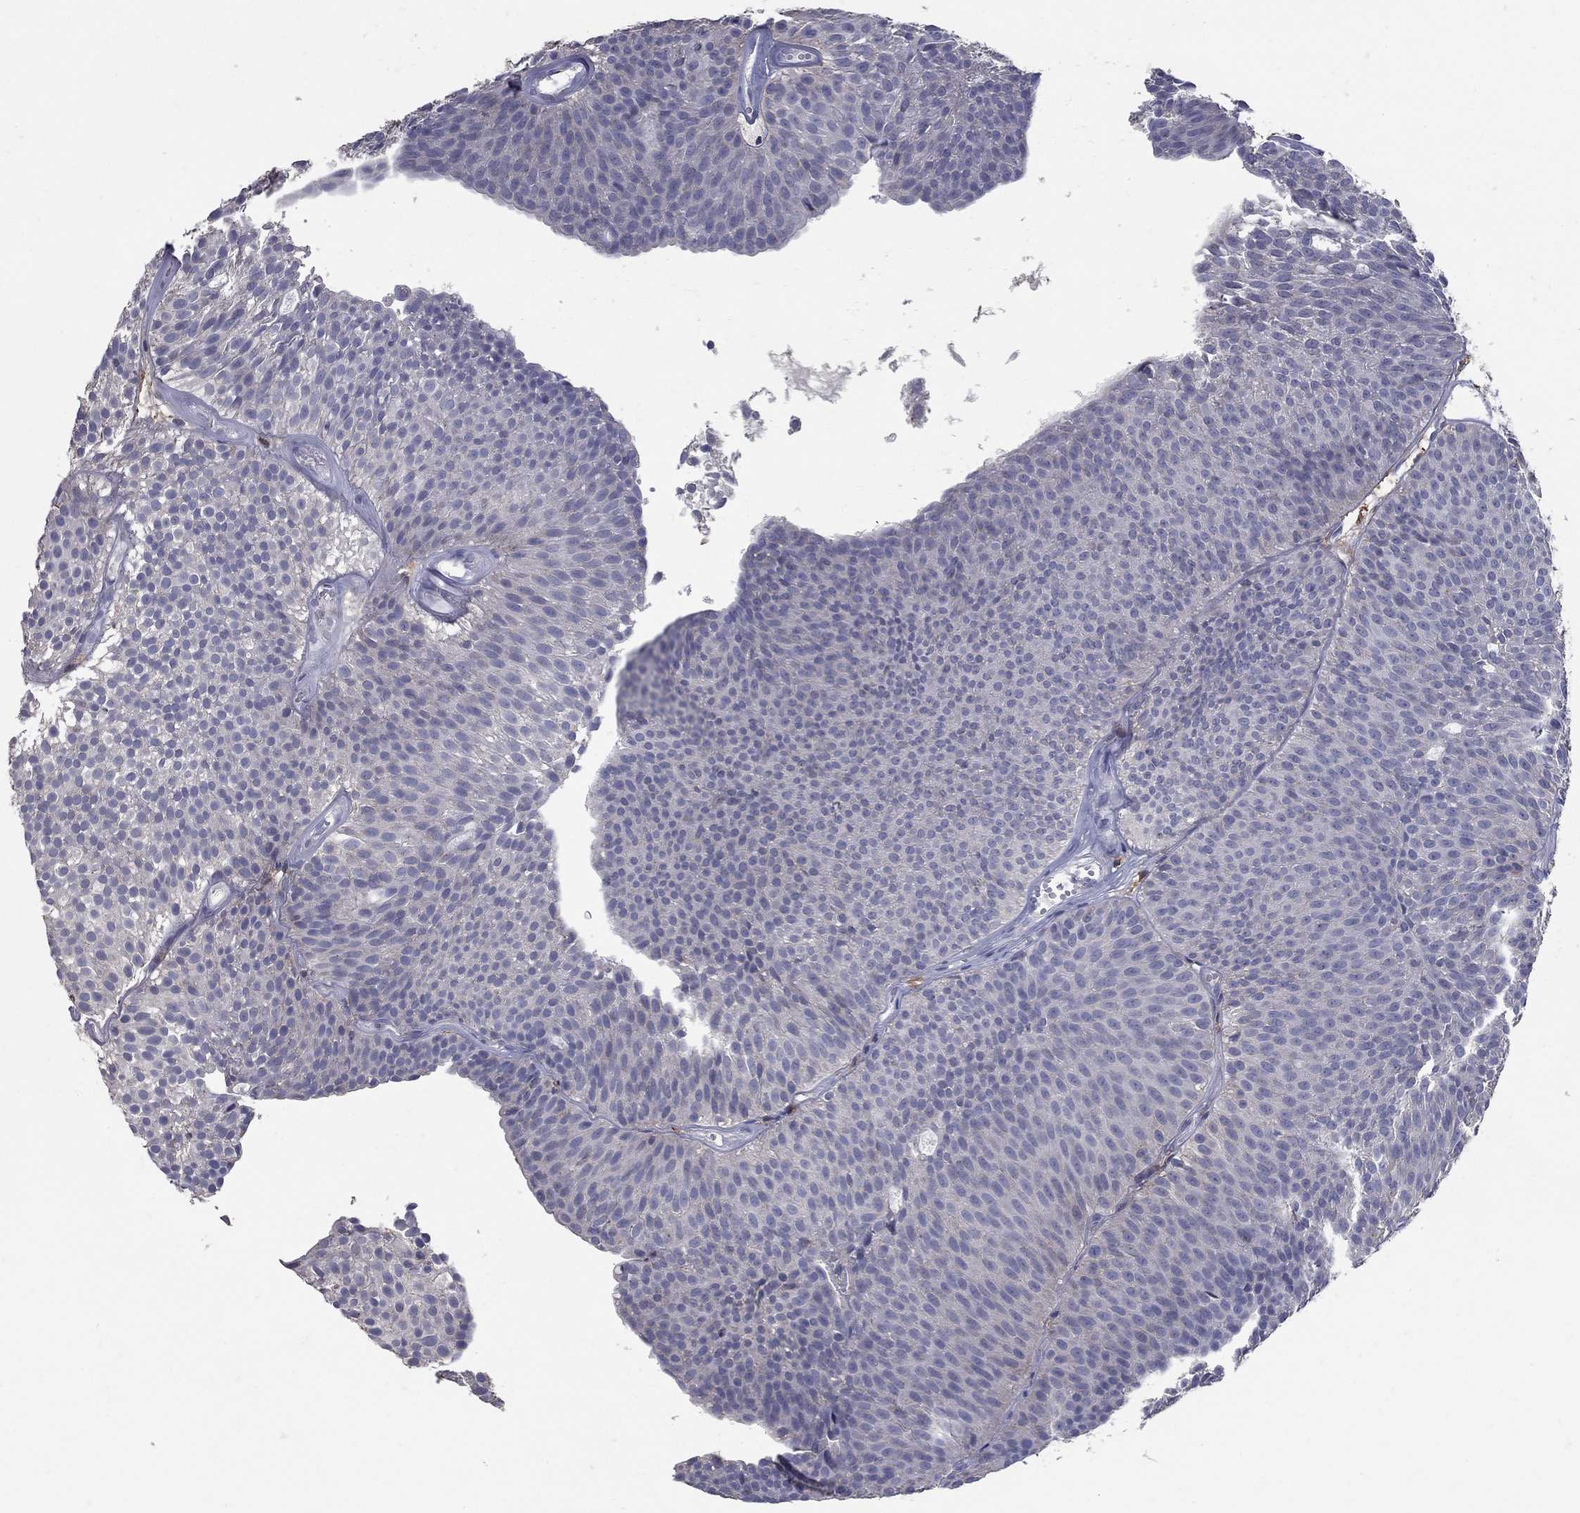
{"staining": {"intensity": "negative", "quantity": "none", "location": "none"}, "tissue": "urothelial cancer", "cell_type": "Tumor cells", "image_type": "cancer", "snomed": [{"axis": "morphology", "description": "Urothelial carcinoma, Low grade"}, {"axis": "topography", "description": "Urinary bladder"}], "caption": "High power microscopy image of an IHC micrograph of urothelial cancer, revealing no significant positivity in tumor cells.", "gene": "KIAA0319L", "patient": {"sex": "male", "age": 63}}